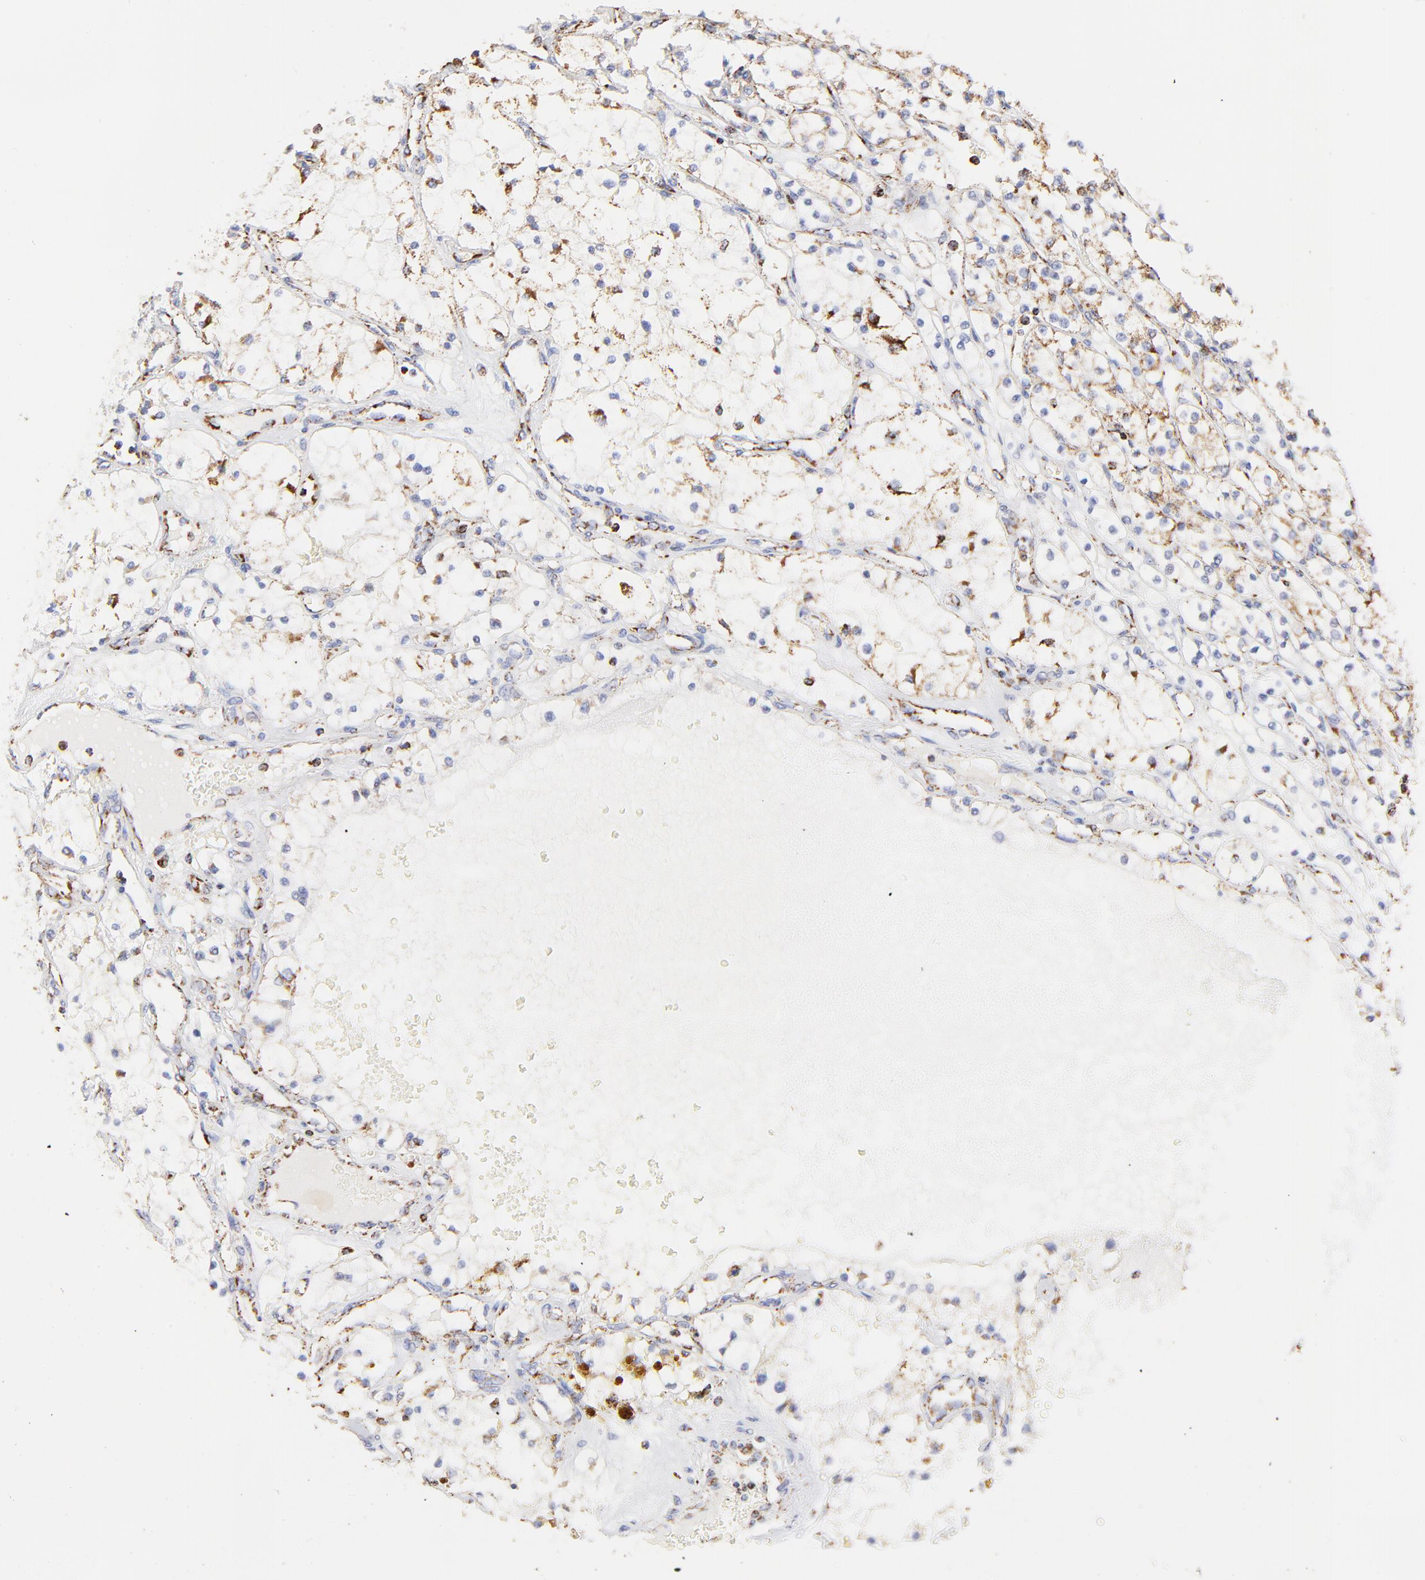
{"staining": {"intensity": "moderate", "quantity": "25%-75%", "location": "cytoplasmic/membranous"}, "tissue": "renal cancer", "cell_type": "Tumor cells", "image_type": "cancer", "snomed": [{"axis": "morphology", "description": "Adenocarcinoma, NOS"}, {"axis": "topography", "description": "Kidney"}], "caption": "Human renal cancer stained with a brown dye exhibits moderate cytoplasmic/membranous positive positivity in about 25%-75% of tumor cells.", "gene": "COX4I1", "patient": {"sex": "male", "age": 61}}